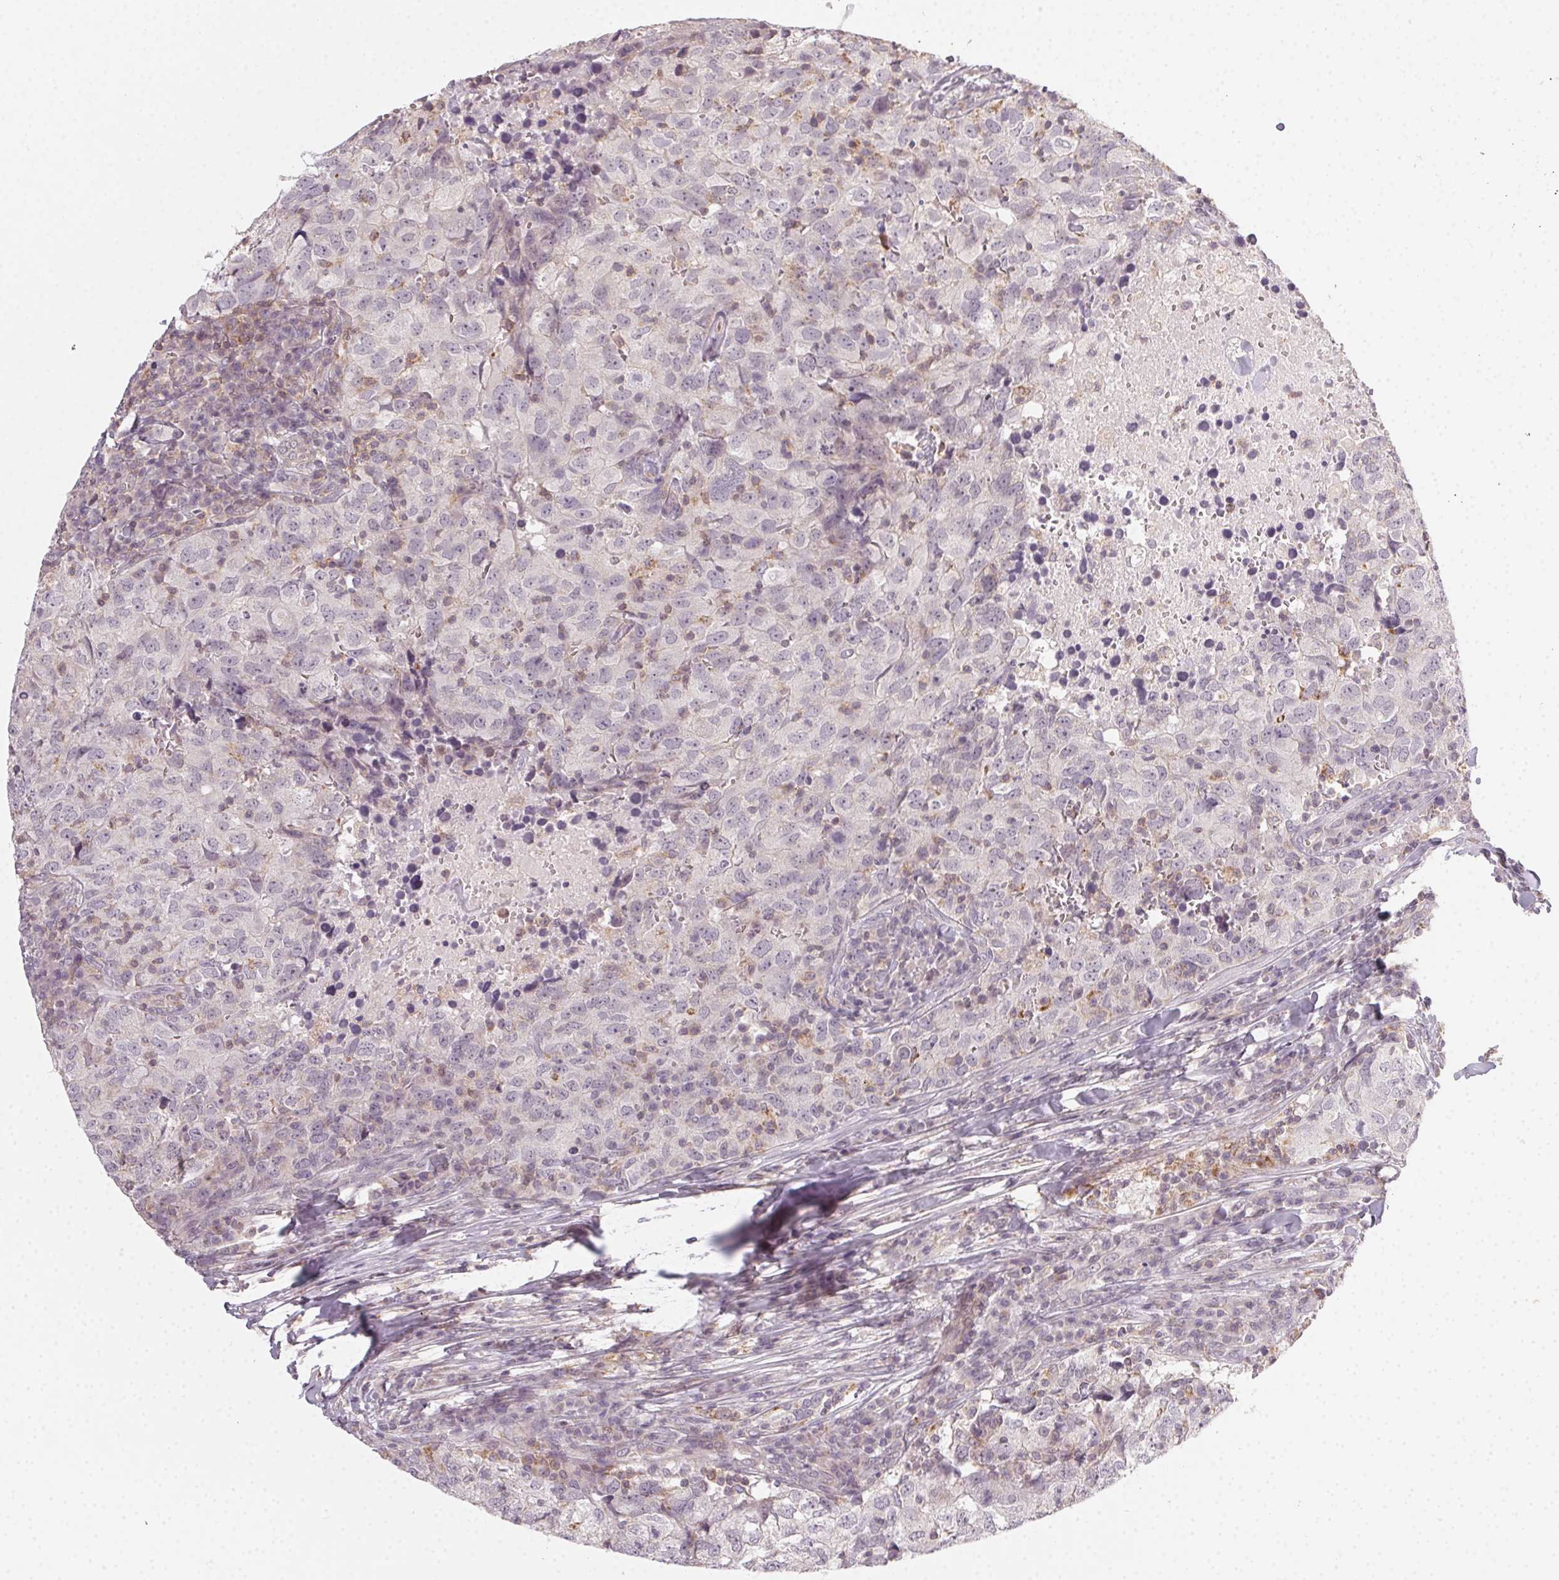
{"staining": {"intensity": "negative", "quantity": "none", "location": "none"}, "tissue": "breast cancer", "cell_type": "Tumor cells", "image_type": "cancer", "snomed": [{"axis": "morphology", "description": "Duct carcinoma"}, {"axis": "topography", "description": "Breast"}], "caption": "Immunohistochemistry photomicrograph of neoplastic tissue: human breast infiltrating ductal carcinoma stained with DAB shows no significant protein positivity in tumor cells.", "gene": "NCOA4", "patient": {"sex": "female", "age": 30}}